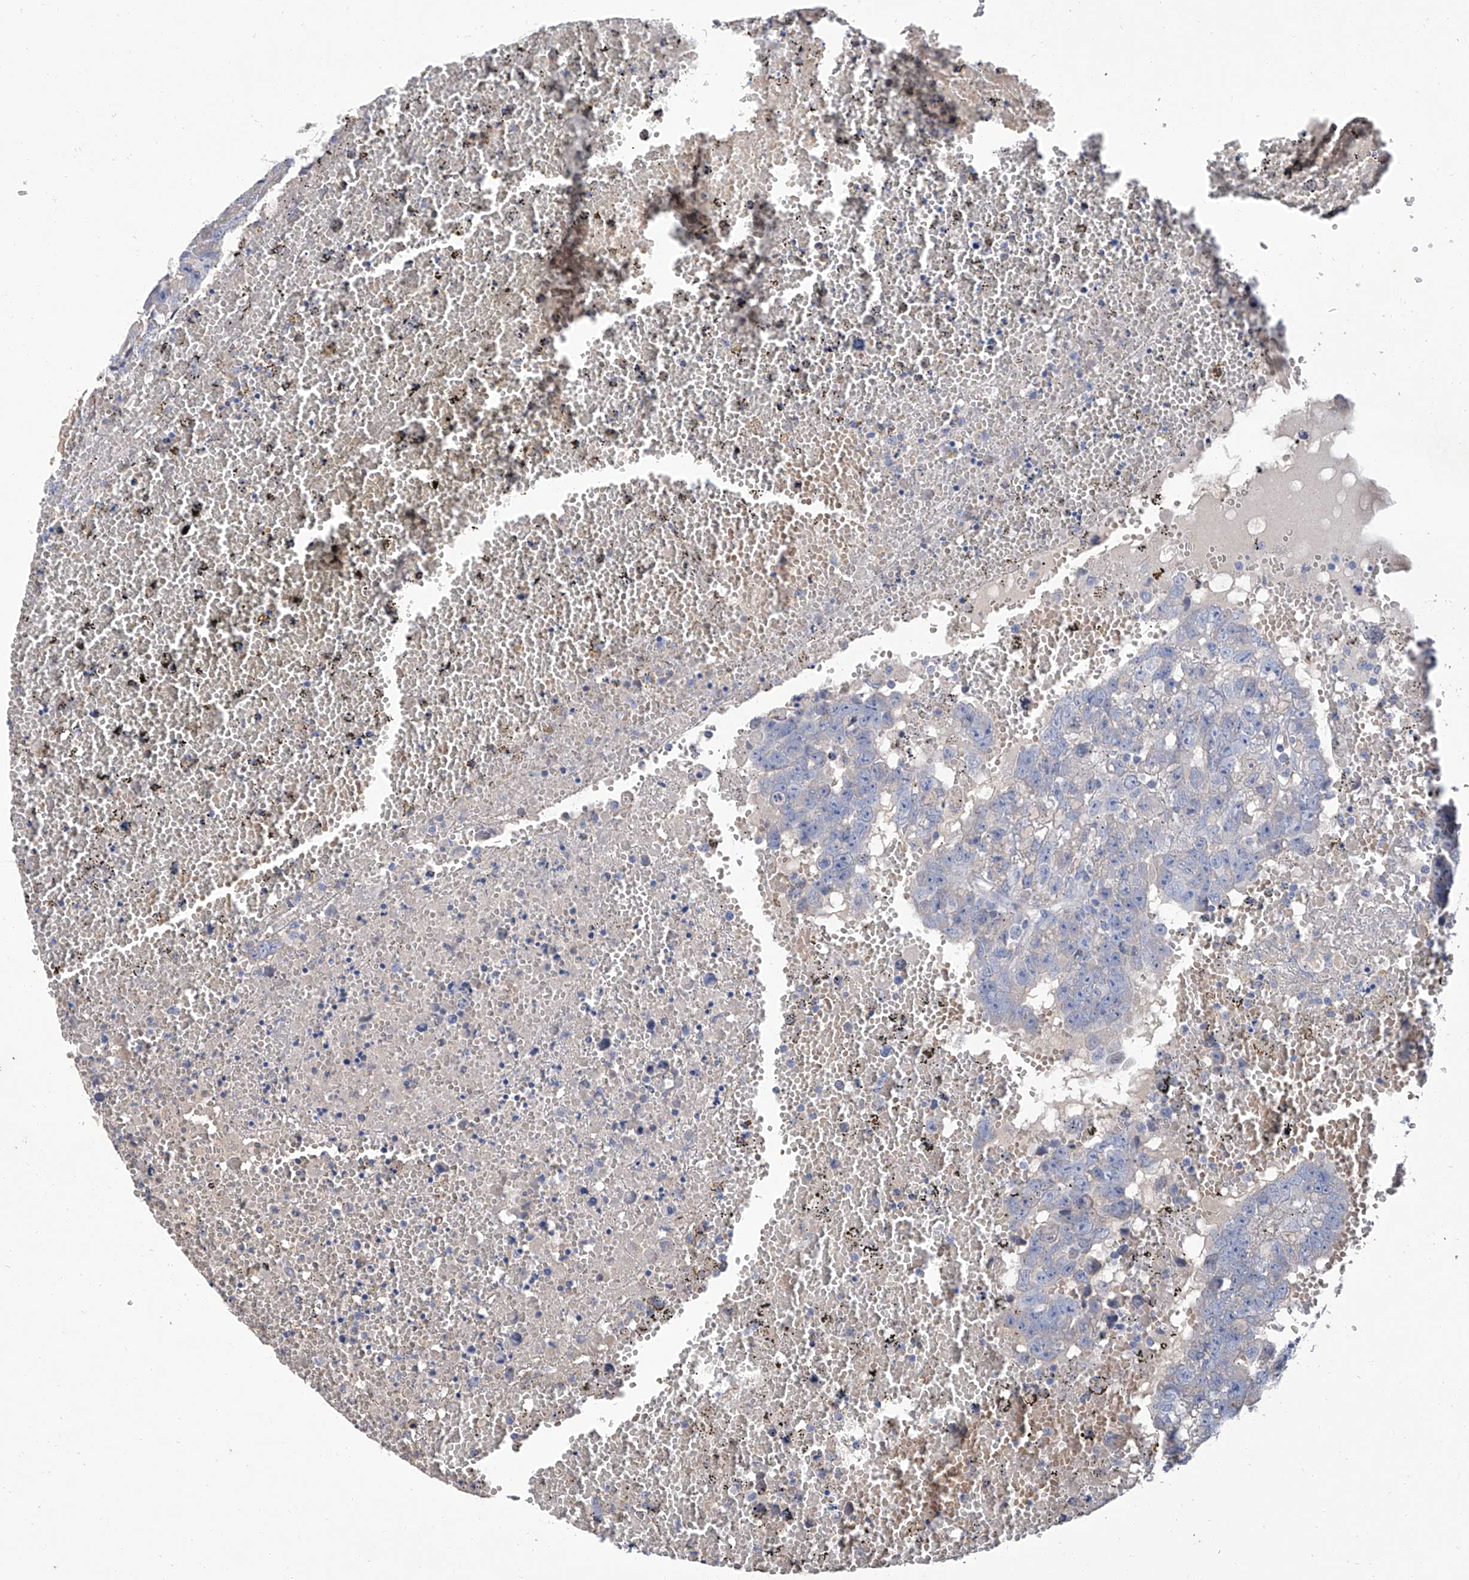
{"staining": {"intensity": "negative", "quantity": "none", "location": "none"}, "tissue": "testis cancer", "cell_type": "Tumor cells", "image_type": "cancer", "snomed": [{"axis": "morphology", "description": "Carcinoma, Embryonal, NOS"}, {"axis": "topography", "description": "Testis"}], "caption": "A high-resolution micrograph shows immunohistochemistry (IHC) staining of embryonal carcinoma (testis), which displays no significant staining in tumor cells. (DAB IHC, high magnification).", "gene": "GPT", "patient": {"sex": "male", "age": 25}}